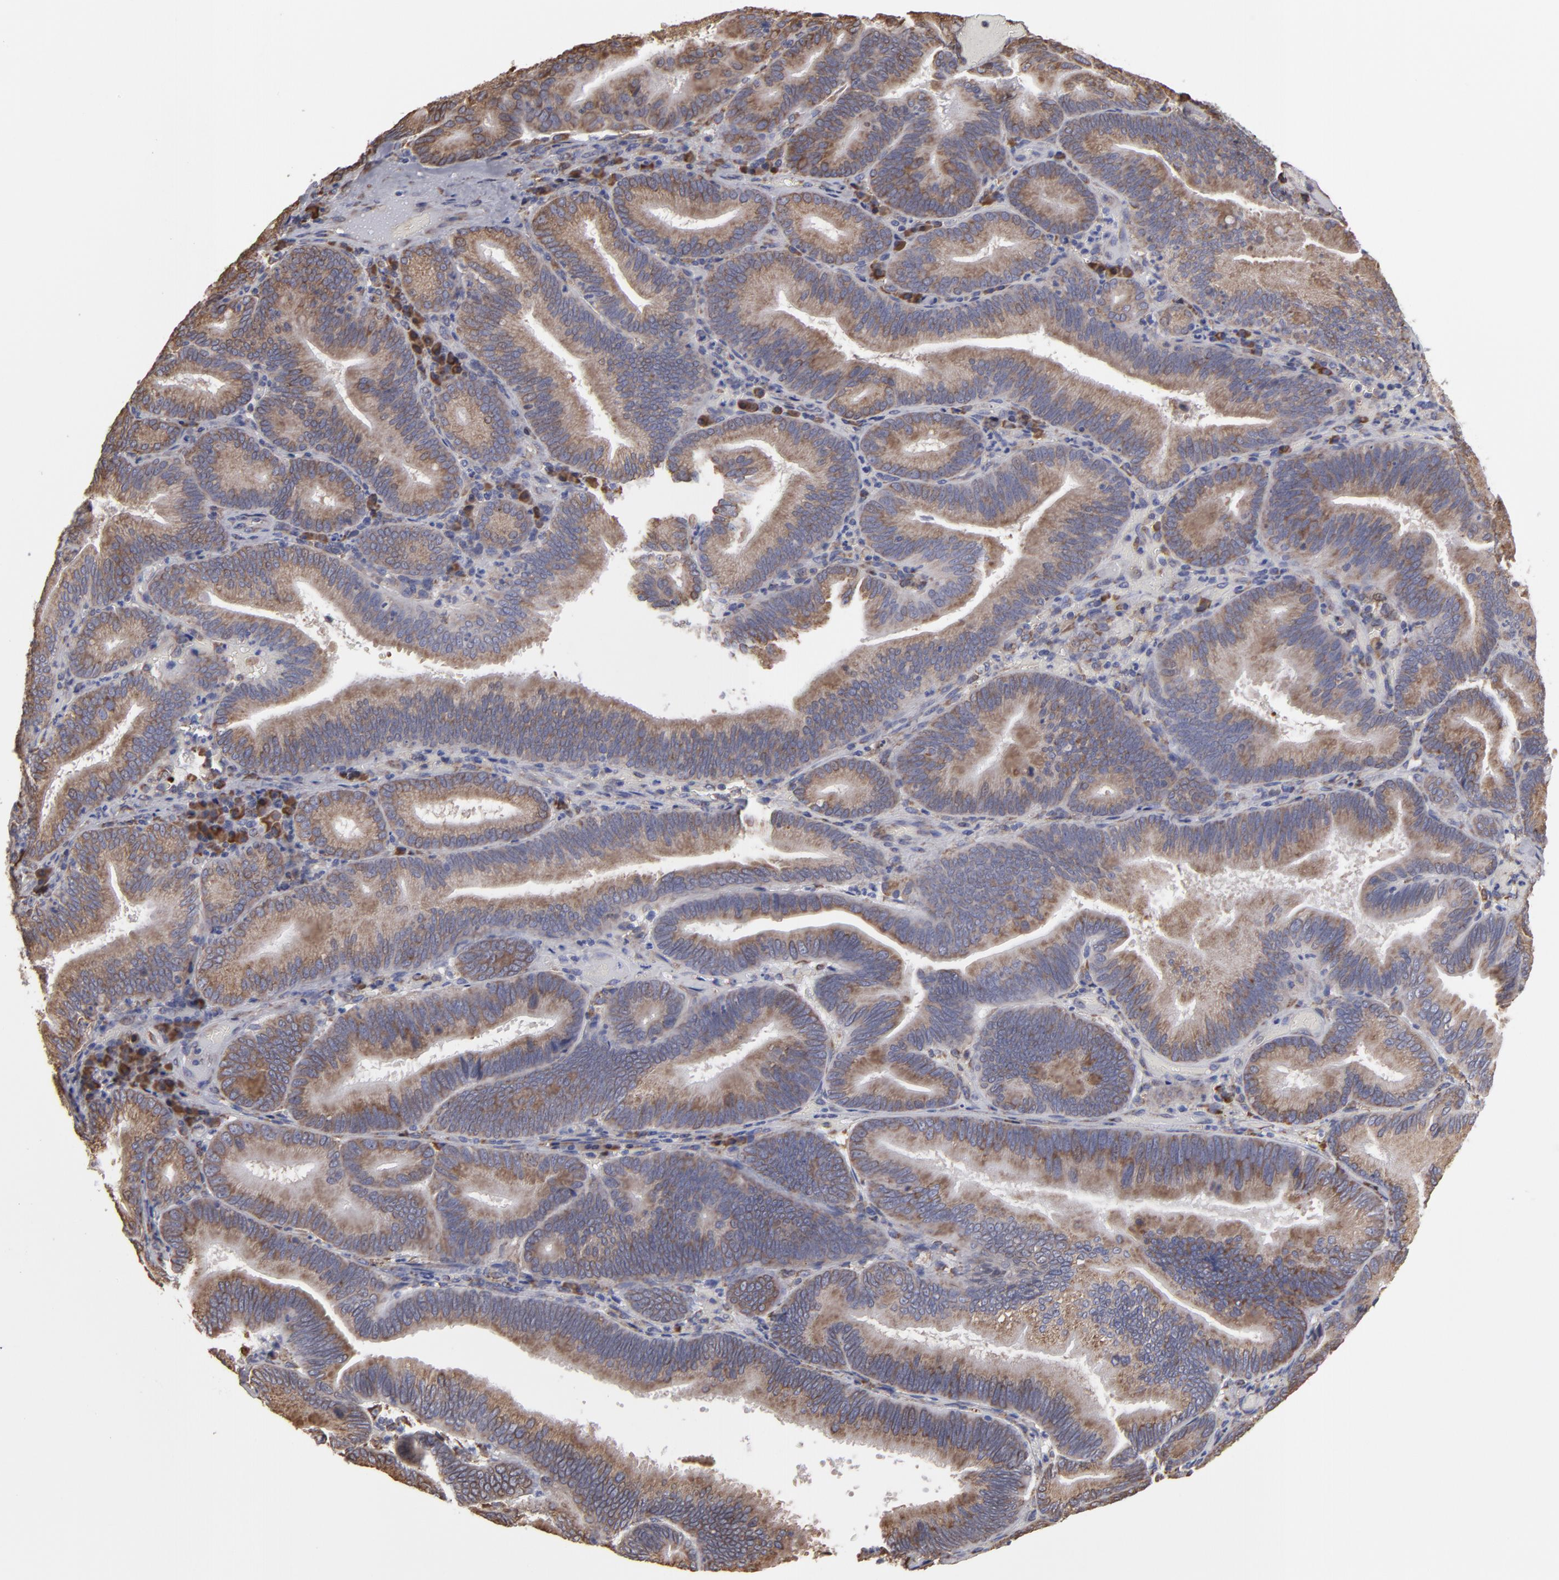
{"staining": {"intensity": "moderate", "quantity": ">75%", "location": "cytoplasmic/membranous"}, "tissue": "pancreatic cancer", "cell_type": "Tumor cells", "image_type": "cancer", "snomed": [{"axis": "morphology", "description": "Adenocarcinoma, NOS"}, {"axis": "topography", "description": "Pancreas"}], "caption": "Pancreatic cancer (adenocarcinoma) stained for a protein shows moderate cytoplasmic/membranous positivity in tumor cells. The staining was performed using DAB, with brown indicating positive protein expression. Nuclei are stained blue with hematoxylin.", "gene": "SND1", "patient": {"sex": "male", "age": 82}}